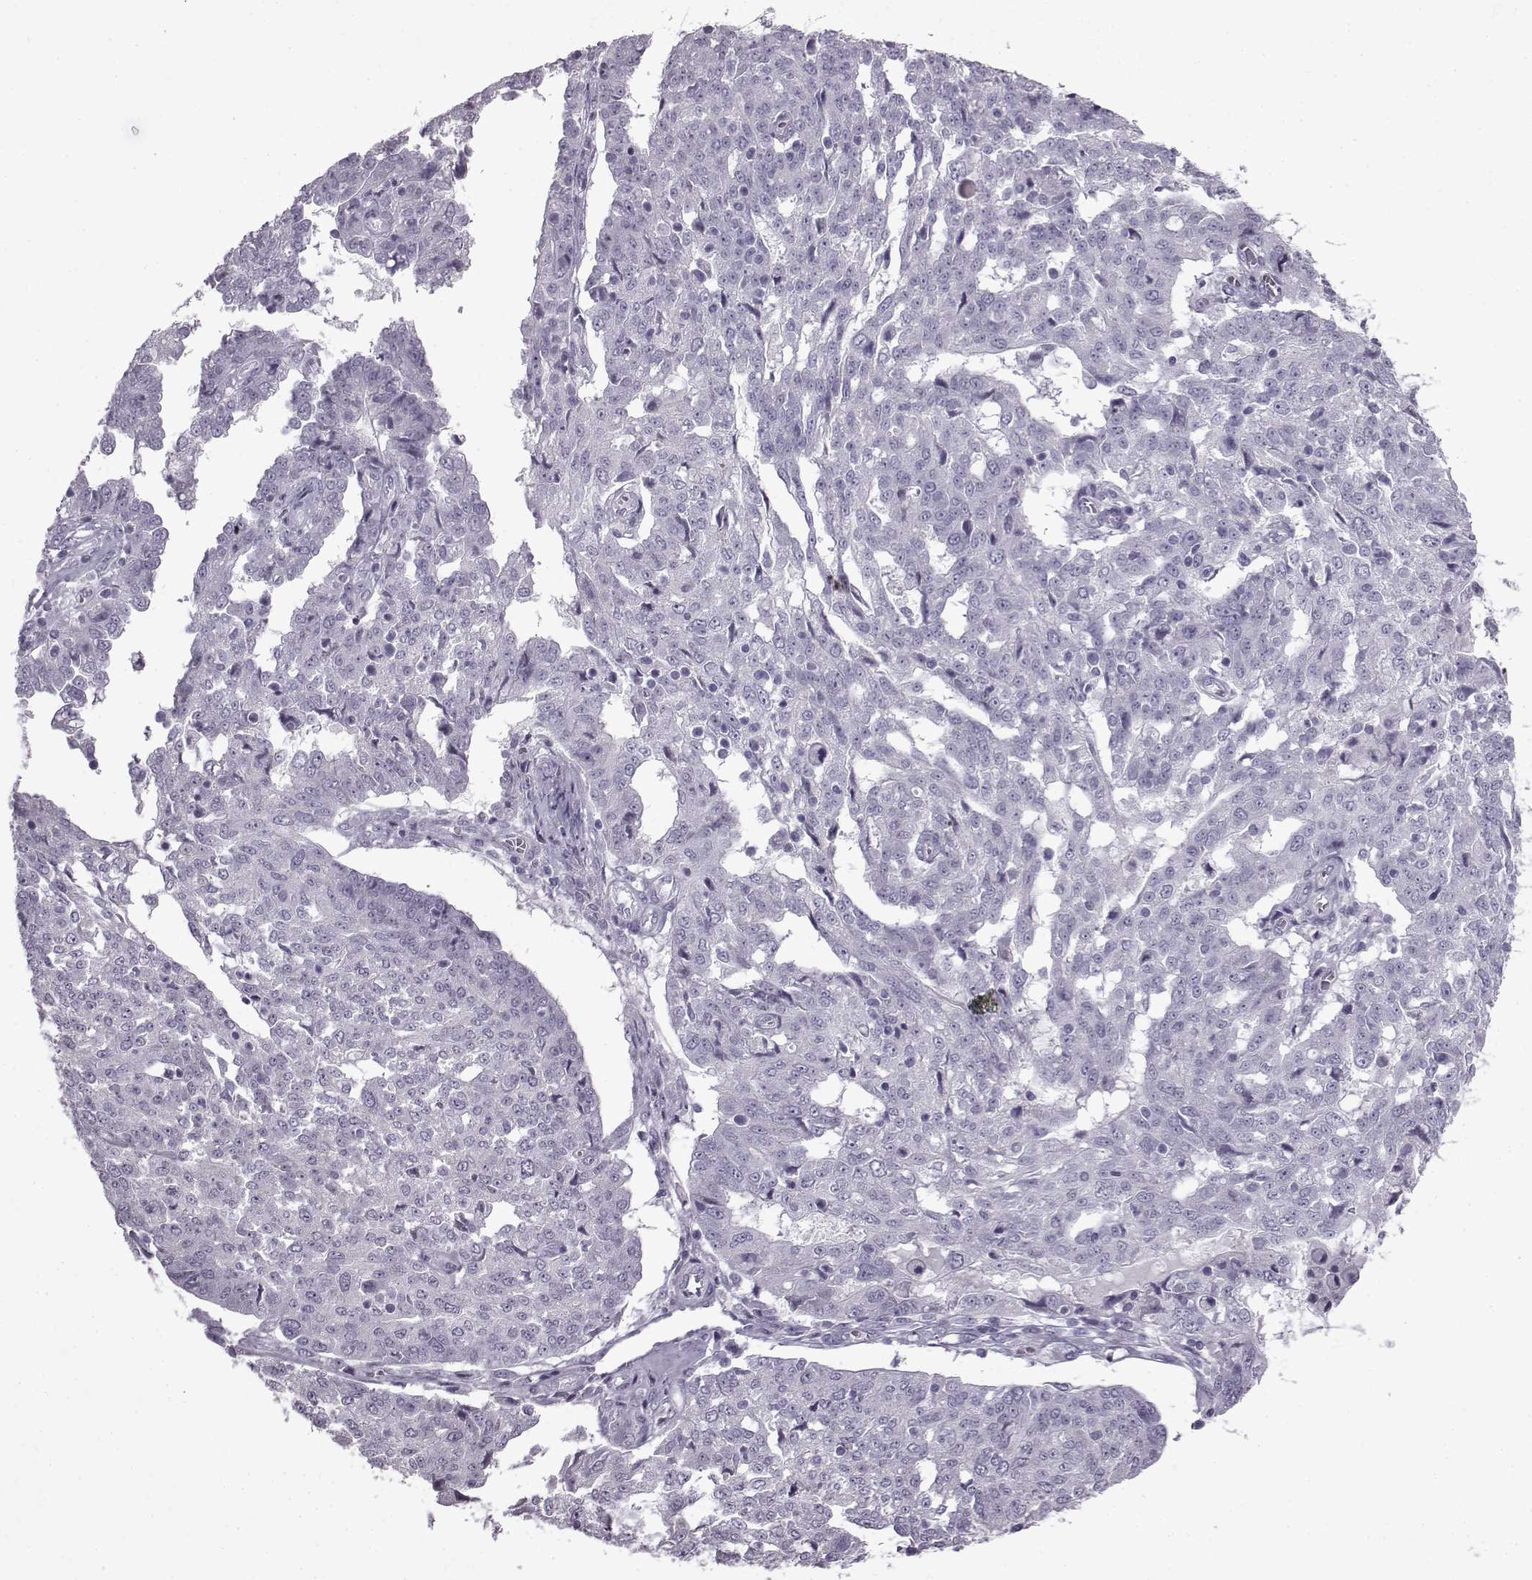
{"staining": {"intensity": "negative", "quantity": "none", "location": "none"}, "tissue": "ovarian cancer", "cell_type": "Tumor cells", "image_type": "cancer", "snomed": [{"axis": "morphology", "description": "Cystadenocarcinoma, serous, NOS"}, {"axis": "topography", "description": "Ovary"}], "caption": "High magnification brightfield microscopy of ovarian cancer (serous cystadenocarcinoma) stained with DAB (brown) and counterstained with hematoxylin (blue): tumor cells show no significant expression.", "gene": "SLC28A2", "patient": {"sex": "female", "age": 67}}